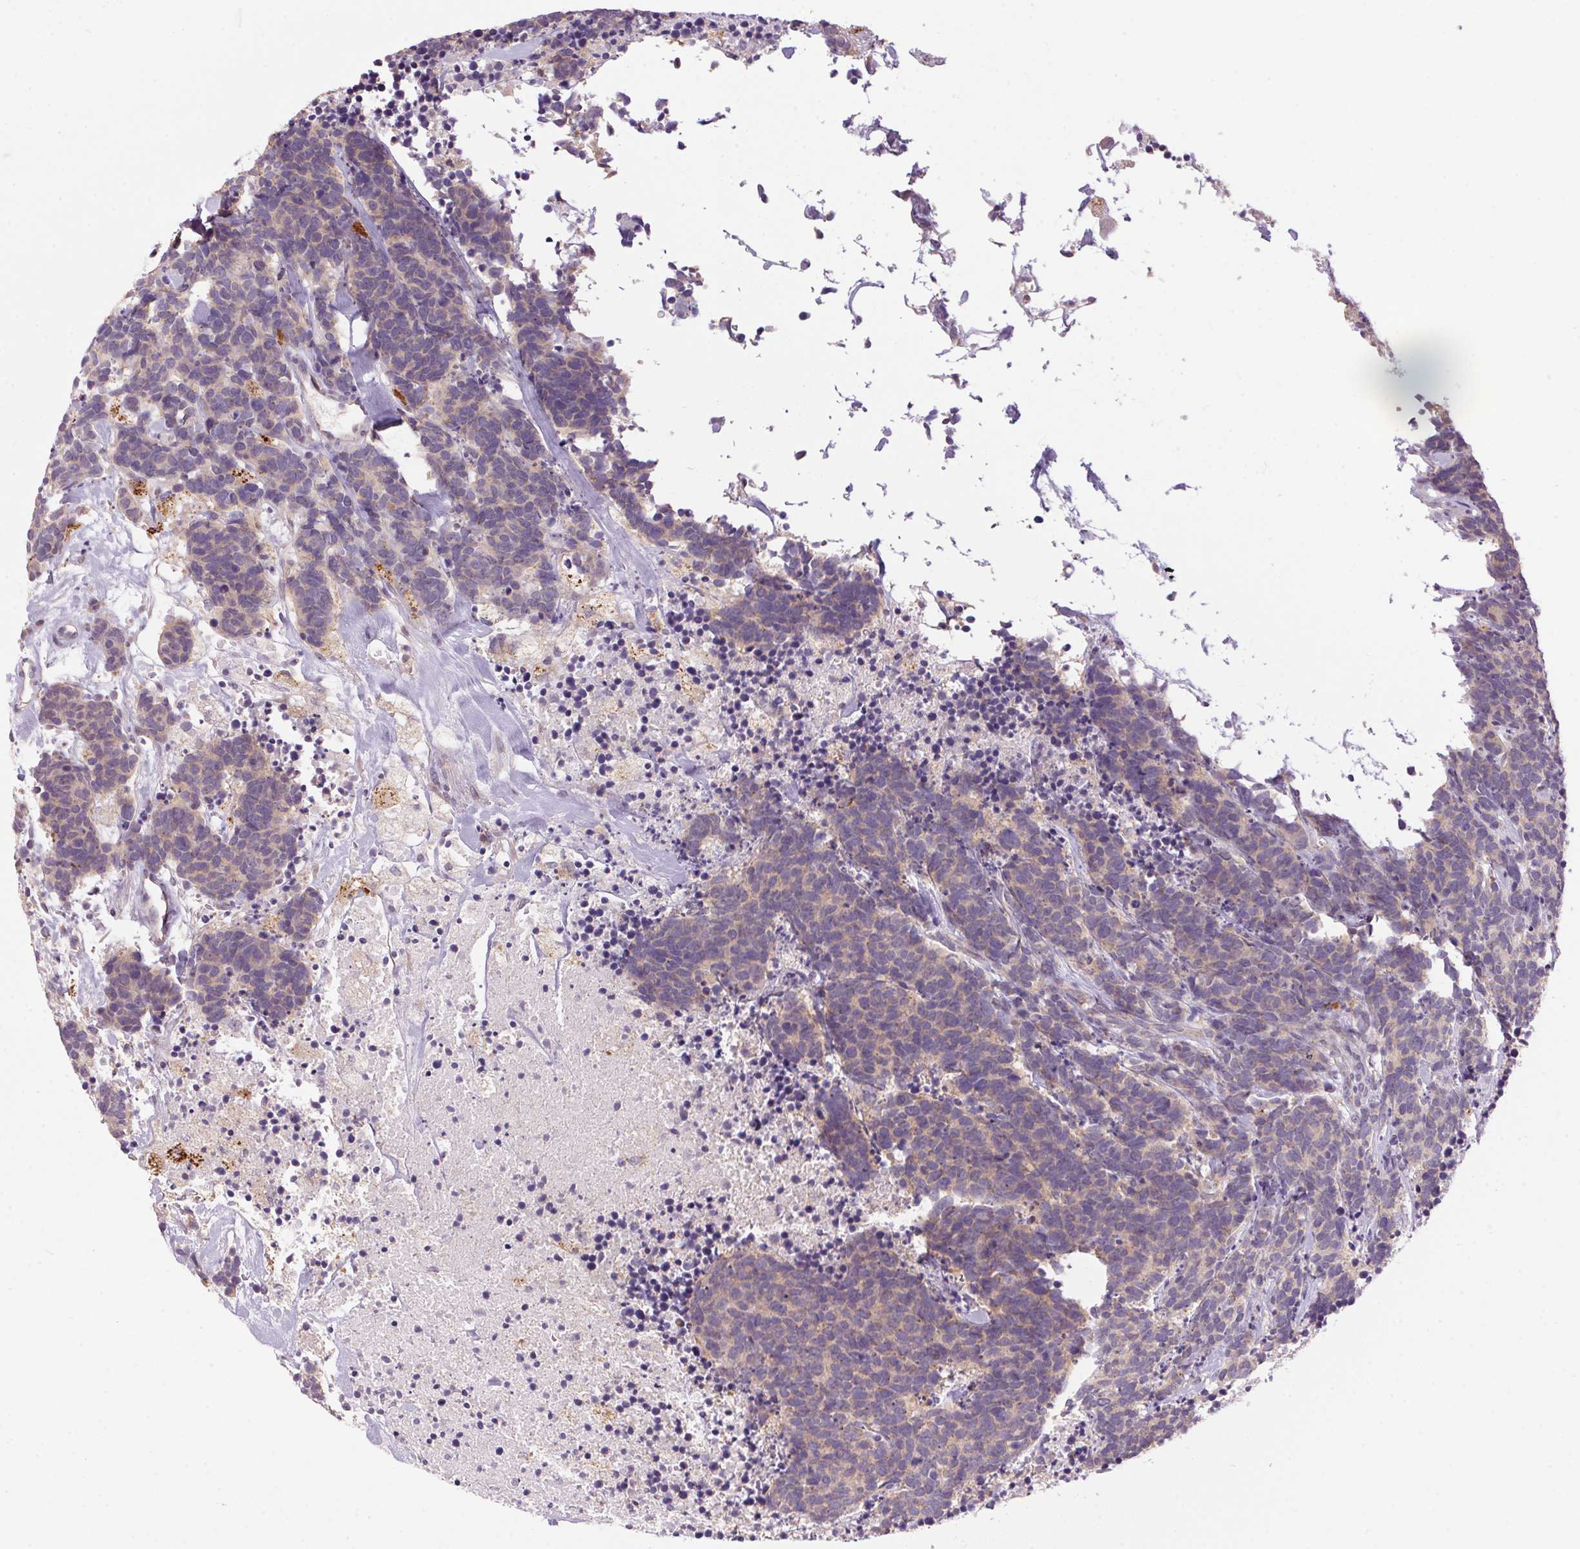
{"staining": {"intensity": "weak", "quantity": "25%-75%", "location": "cytoplasmic/membranous"}, "tissue": "carcinoid", "cell_type": "Tumor cells", "image_type": "cancer", "snomed": [{"axis": "morphology", "description": "Carcinoma, NOS"}, {"axis": "morphology", "description": "Carcinoid, malignant, NOS"}, {"axis": "topography", "description": "Prostate"}], "caption": "IHC of carcinoid displays low levels of weak cytoplasmic/membranous staining in approximately 25%-75% of tumor cells.", "gene": "ADH5", "patient": {"sex": "male", "age": 57}}